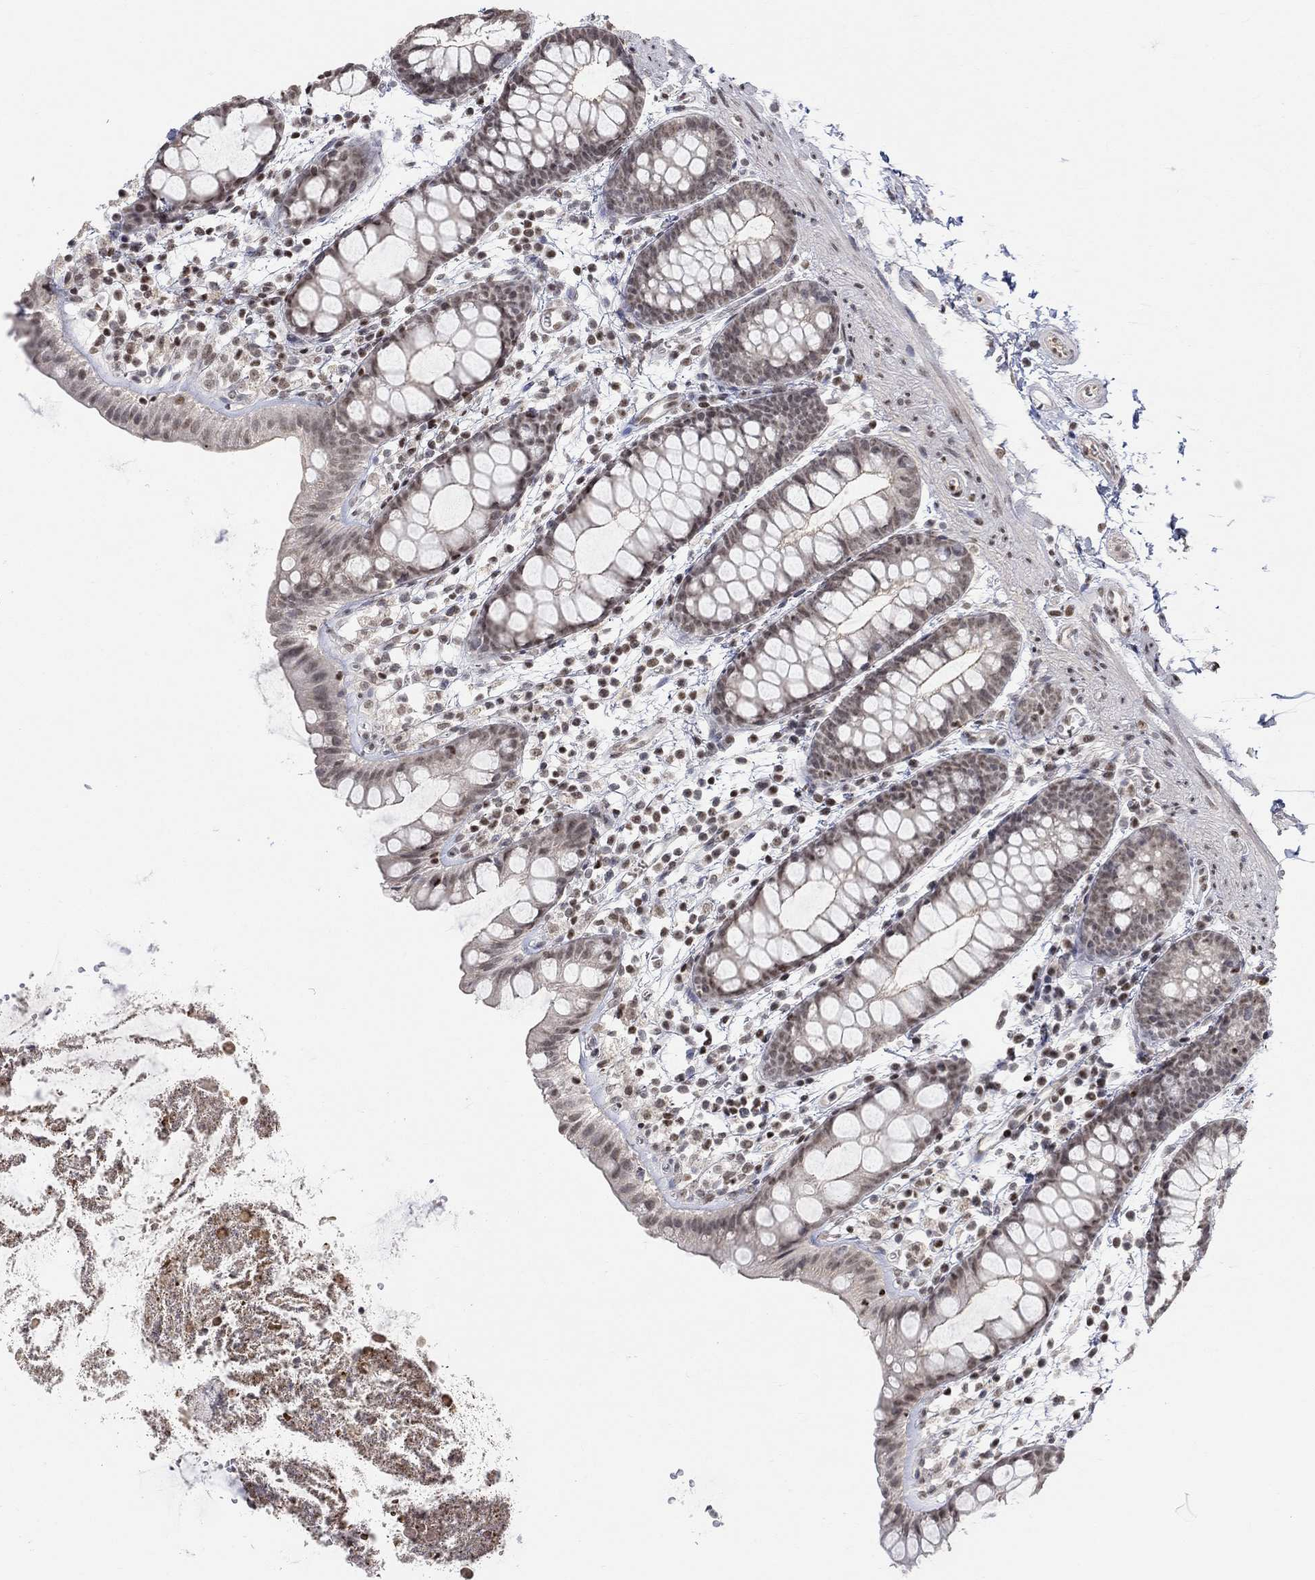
{"staining": {"intensity": "negative", "quantity": "none", "location": "none"}, "tissue": "rectum", "cell_type": "Glandular cells", "image_type": "normal", "snomed": [{"axis": "morphology", "description": "Normal tissue, NOS"}, {"axis": "topography", "description": "Rectum"}], "caption": "This is an immunohistochemistry photomicrograph of unremarkable human rectum. There is no expression in glandular cells.", "gene": "KLF12", "patient": {"sex": "male", "age": 57}}